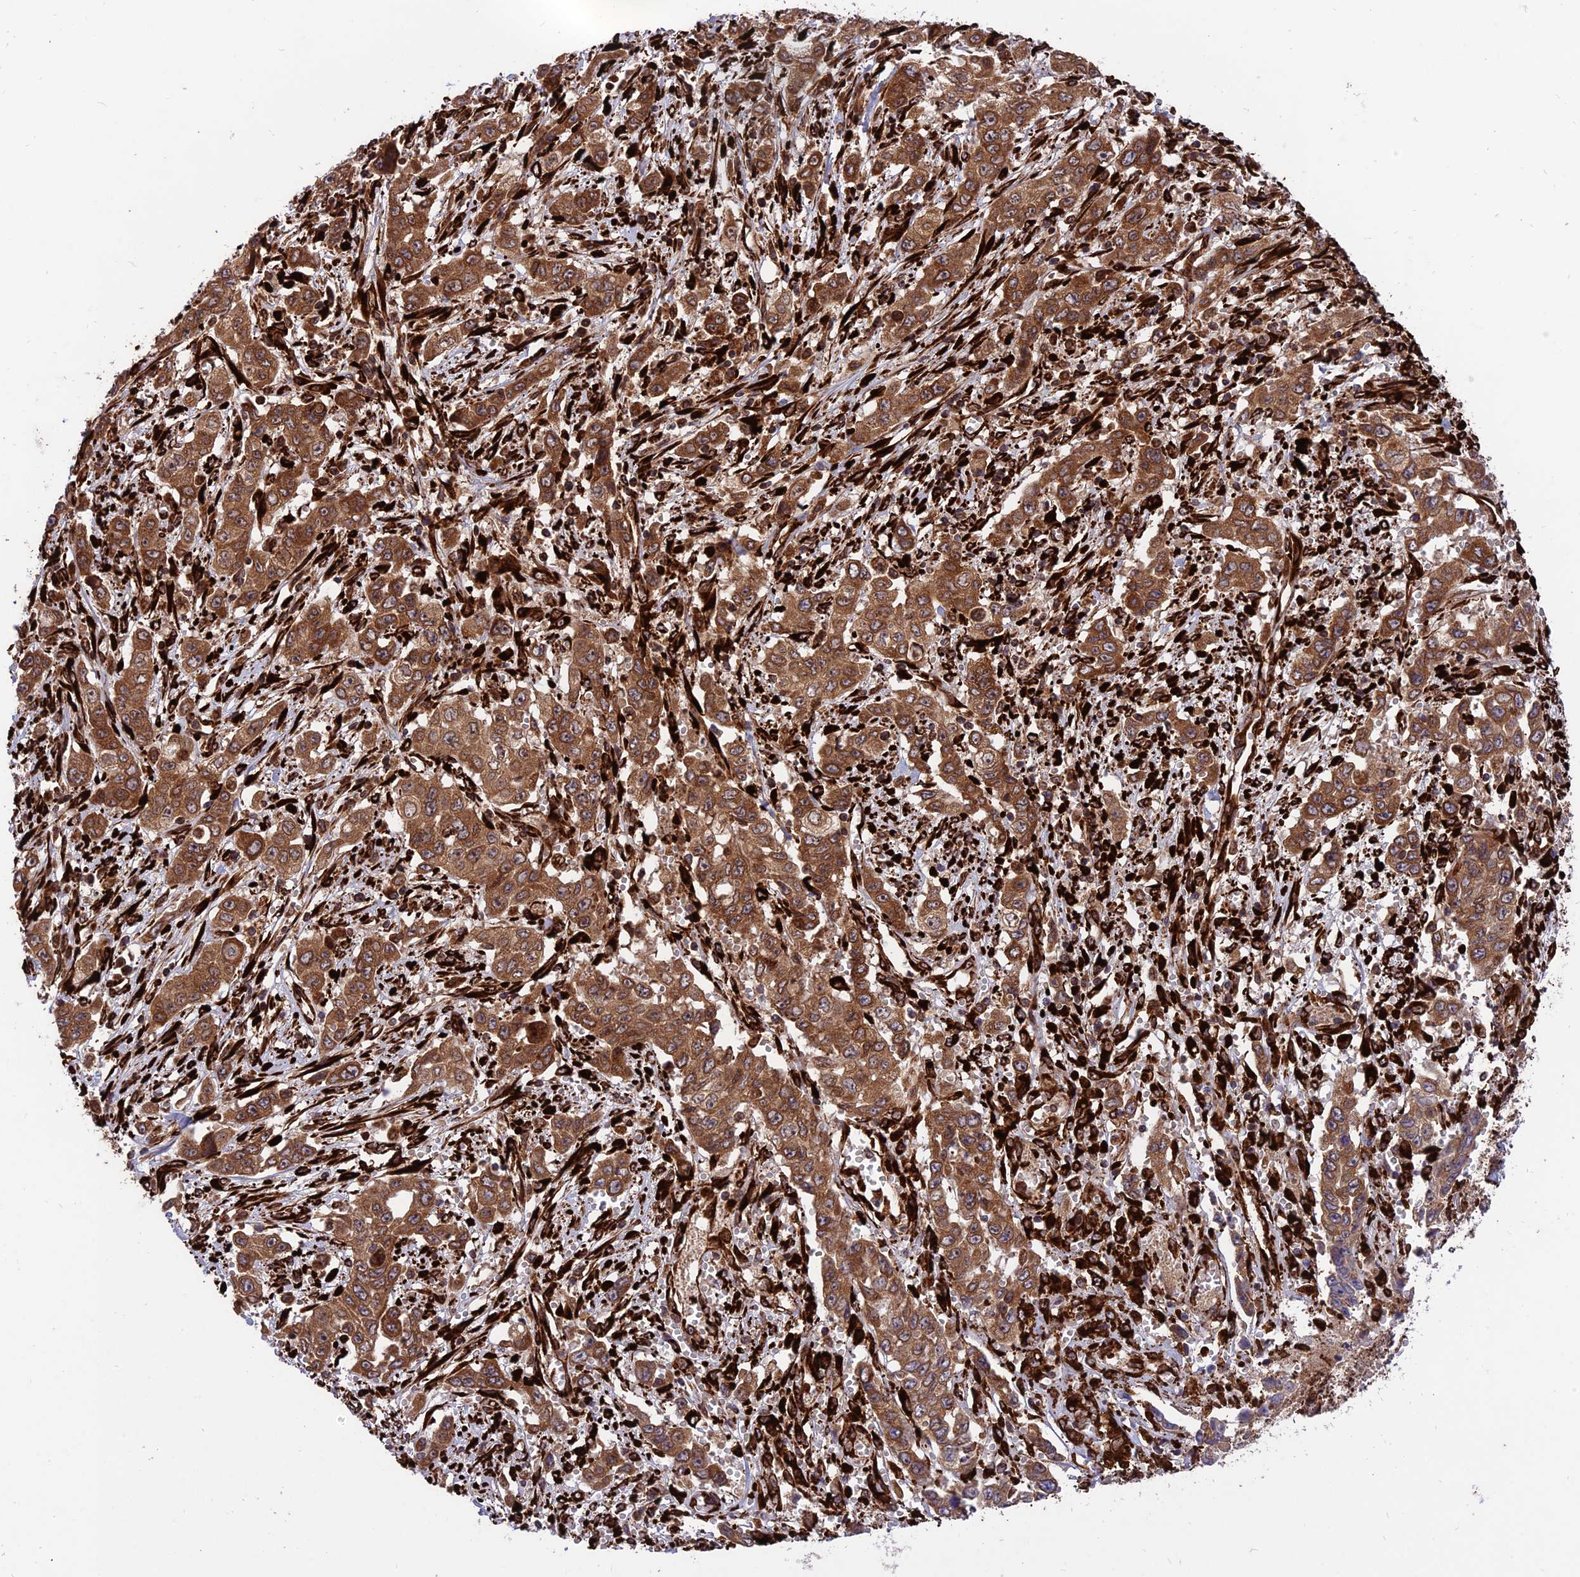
{"staining": {"intensity": "strong", "quantity": ">75%", "location": "cytoplasmic/membranous"}, "tissue": "stomach cancer", "cell_type": "Tumor cells", "image_type": "cancer", "snomed": [{"axis": "morphology", "description": "Normal tissue, NOS"}, {"axis": "morphology", "description": "Adenocarcinoma, NOS"}, {"axis": "topography", "description": "Stomach"}], "caption": "A photomicrograph of human stomach cancer stained for a protein exhibits strong cytoplasmic/membranous brown staining in tumor cells.", "gene": "CRTAP", "patient": {"sex": "female", "age": 64}}